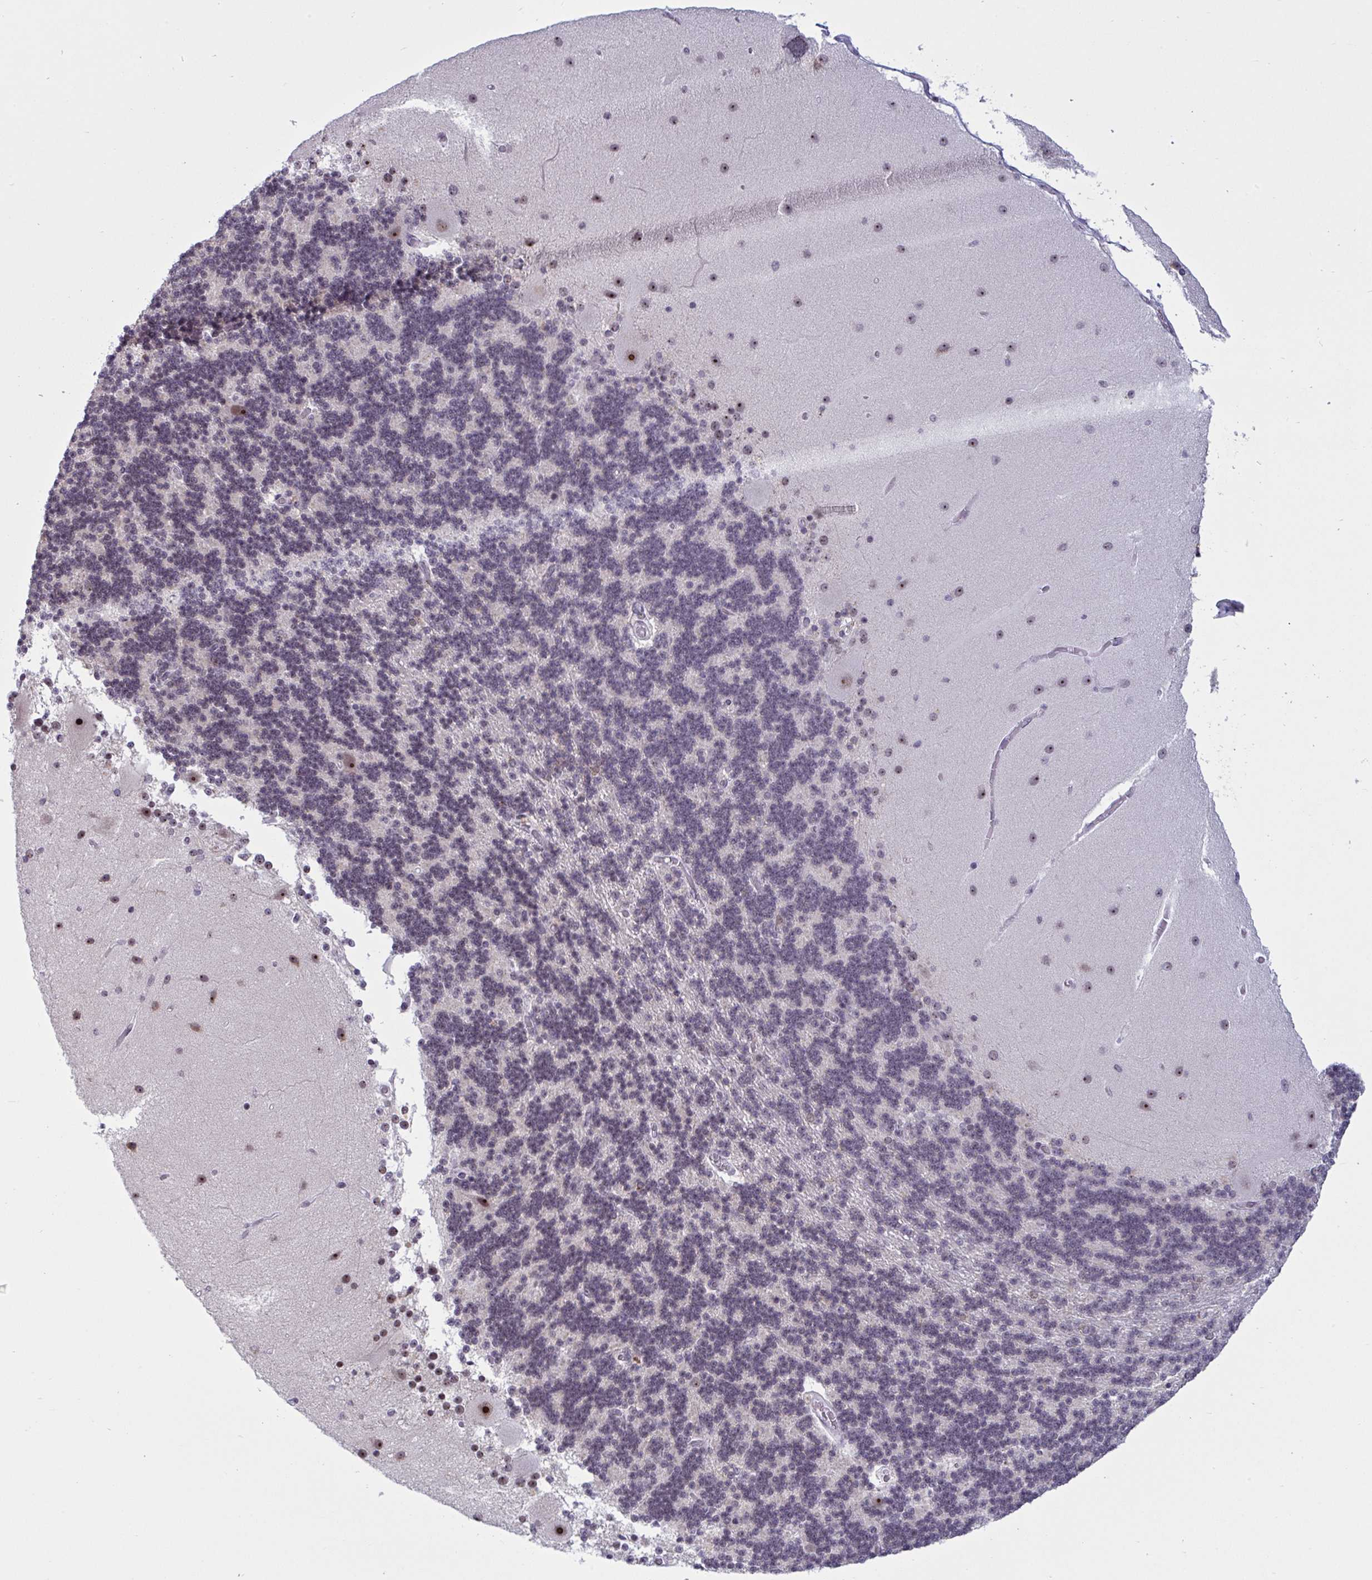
{"staining": {"intensity": "weak", "quantity": "<25%", "location": "nuclear"}, "tissue": "cerebellum", "cell_type": "Cells in granular layer", "image_type": "normal", "snomed": [{"axis": "morphology", "description": "Normal tissue, NOS"}, {"axis": "topography", "description": "Cerebellum"}], "caption": "Immunohistochemistry micrograph of unremarkable cerebellum stained for a protein (brown), which shows no expression in cells in granular layer. (DAB (3,3'-diaminobenzidine) immunohistochemistry, high magnification).", "gene": "TGM6", "patient": {"sex": "female", "age": 54}}